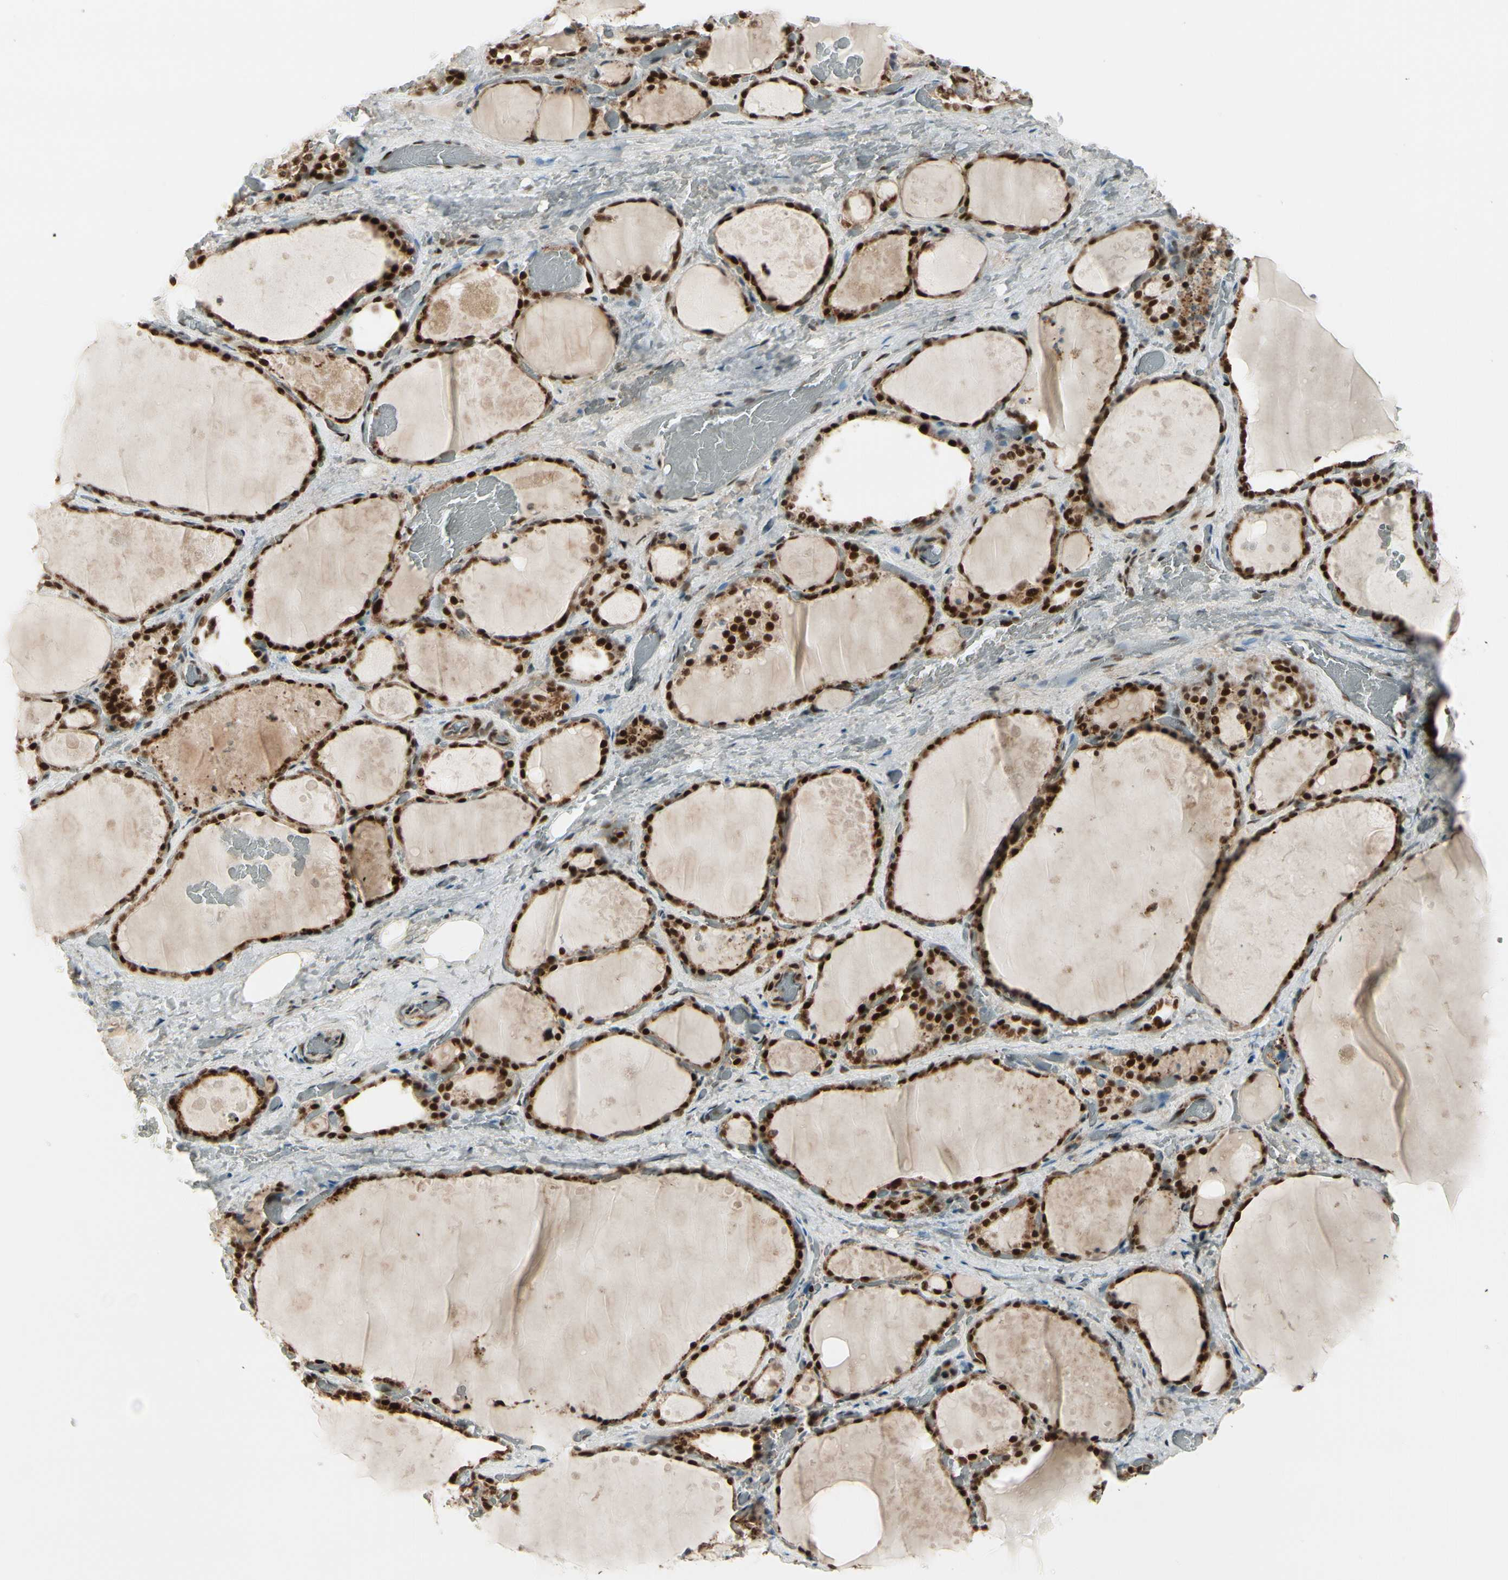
{"staining": {"intensity": "strong", "quantity": ">75%", "location": "nuclear"}, "tissue": "thyroid gland", "cell_type": "Glandular cells", "image_type": "normal", "snomed": [{"axis": "morphology", "description": "Normal tissue, NOS"}, {"axis": "topography", "description": "Thyroid gland"}], "caption": "Strong nuclear positivity for a protein is identified in approximately >75% of glandular cells of benign thyroid gland using IHC.", "gene": "CHAMP1", "patient": {"sex": "male", "age": 61}}